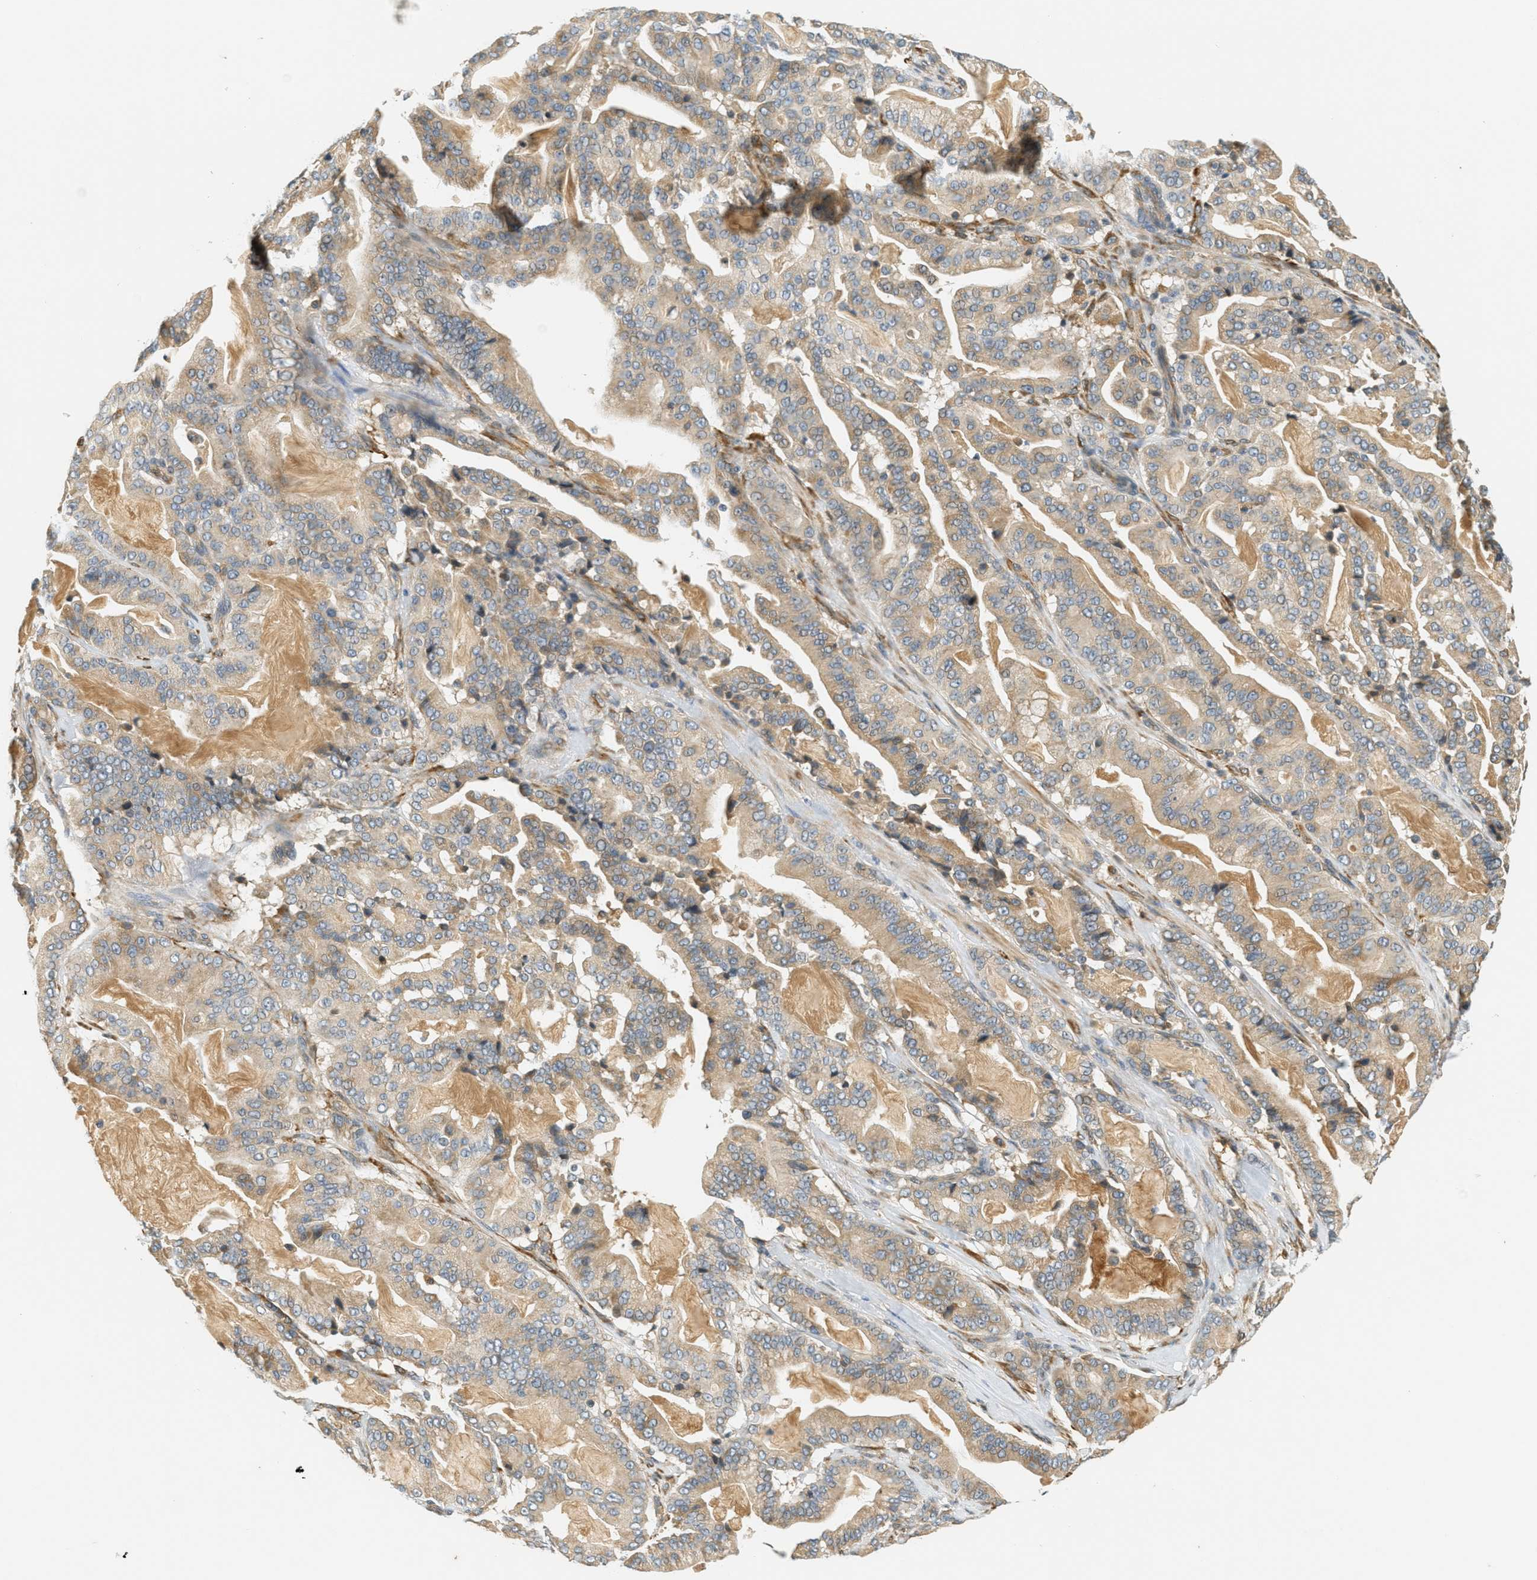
{"staining": {"intensity": "moderate", "quantity": ">75%", "location": "cytoplasmic/membranous"}, "tissue": "pancreatic cancer", "cell_type": "Tumor cells", "image_type": "cancer", "snomed": [{"axis": "morphology", "description": "Adenocarcinoma, NOS"}, {"axis": "topography", "description": "Pancreas"}], "caption": "Protein analysis of pancreatic adenocarcinoma tissue shows moderate cytoplasmic/membranous expression in approximately >75% of tumor cells.", "gene": "PDK1", "patient": {"sex": "male", "age": 63}}